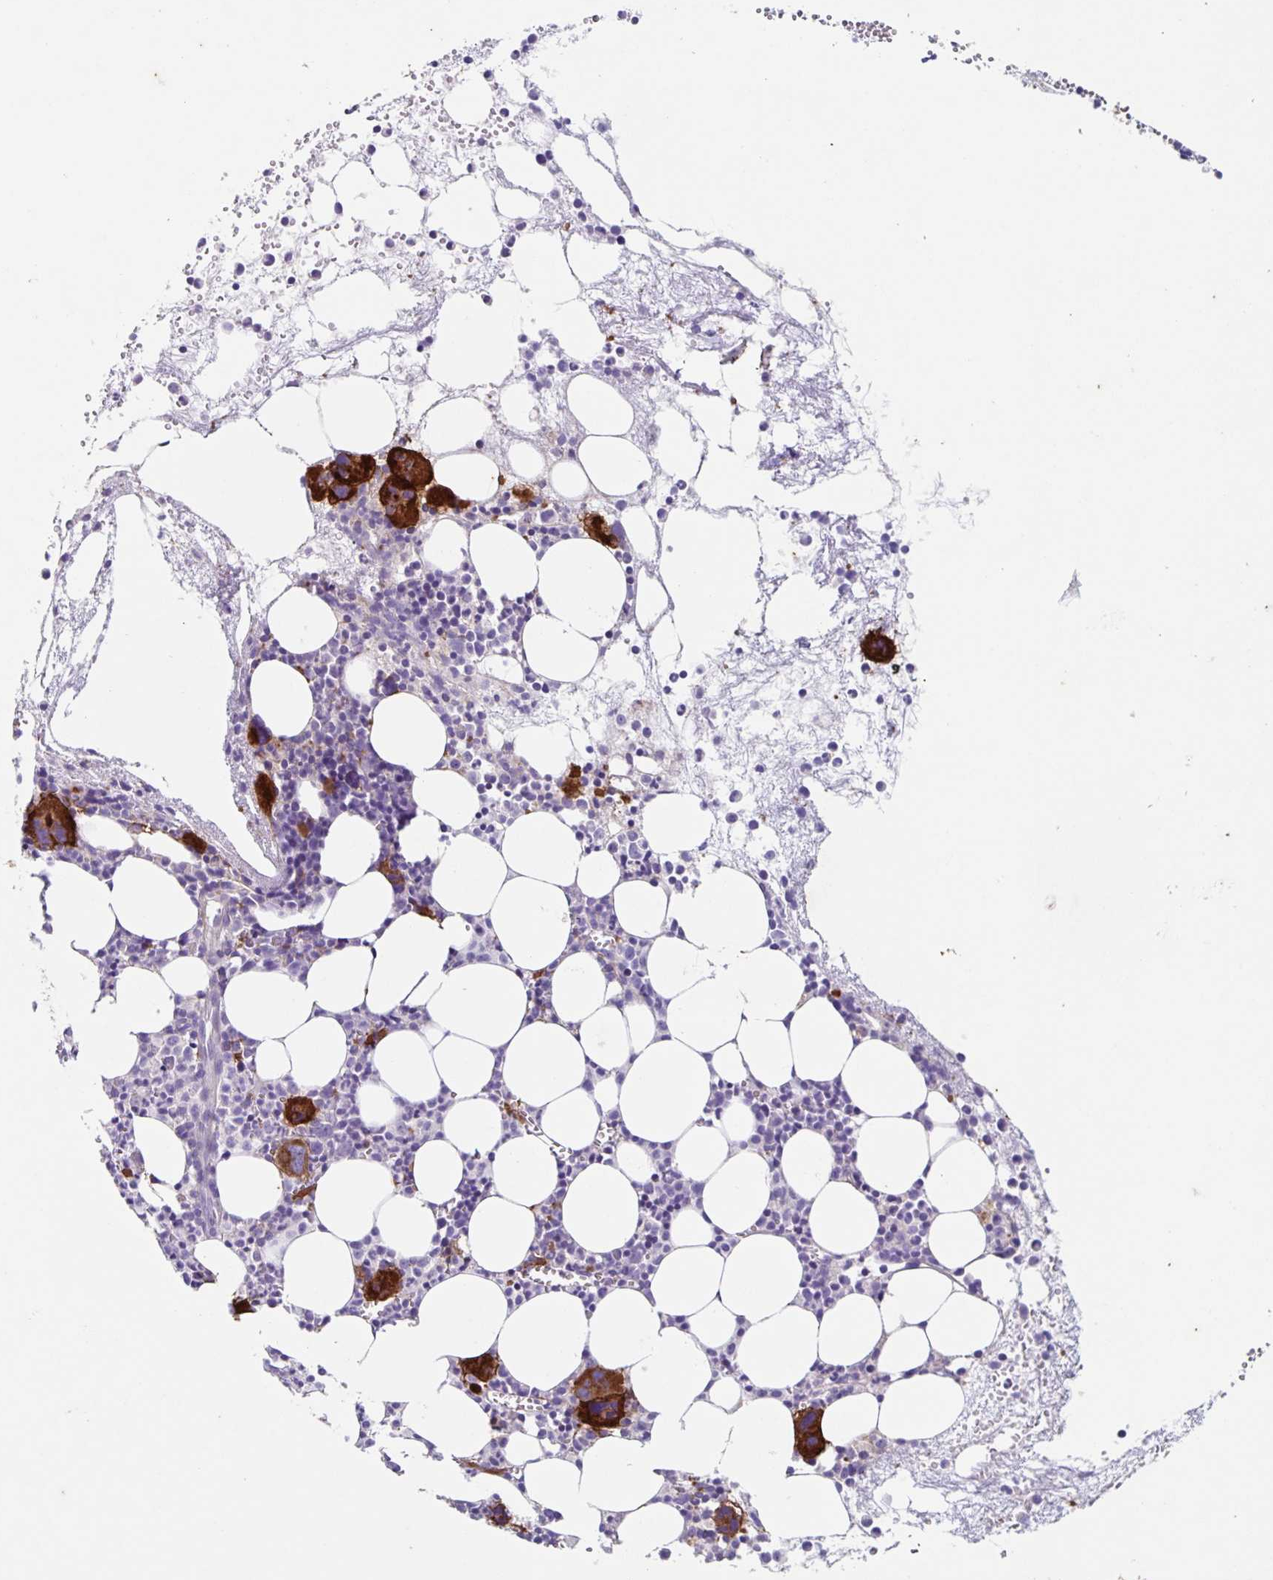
{"staining": {"intensity": "strong", "quantity": "<25%", "location": "cytoplasmic/membranous"}, "tissue": "bone marrow", "cell_type": "Hematopoietic cells", "image_type": "normal", "snomed": [{"axis": "morphology", "description": "Normal tissue, NOS"}, {"axis": "topography", "description": "Bone marrow"}], "caption": "IHC (DAB (3,3'-diaminobenzidine)) staining of benign human bone marrow reveals strong cytoplasmic/membranous protein staining in approximately <25% of hematopoietic cells. (DAB = brown stain, brightfield microscopy at high magnification).", "gene": "ITGA2", "patient": {"sex": "female", "age": 57}}